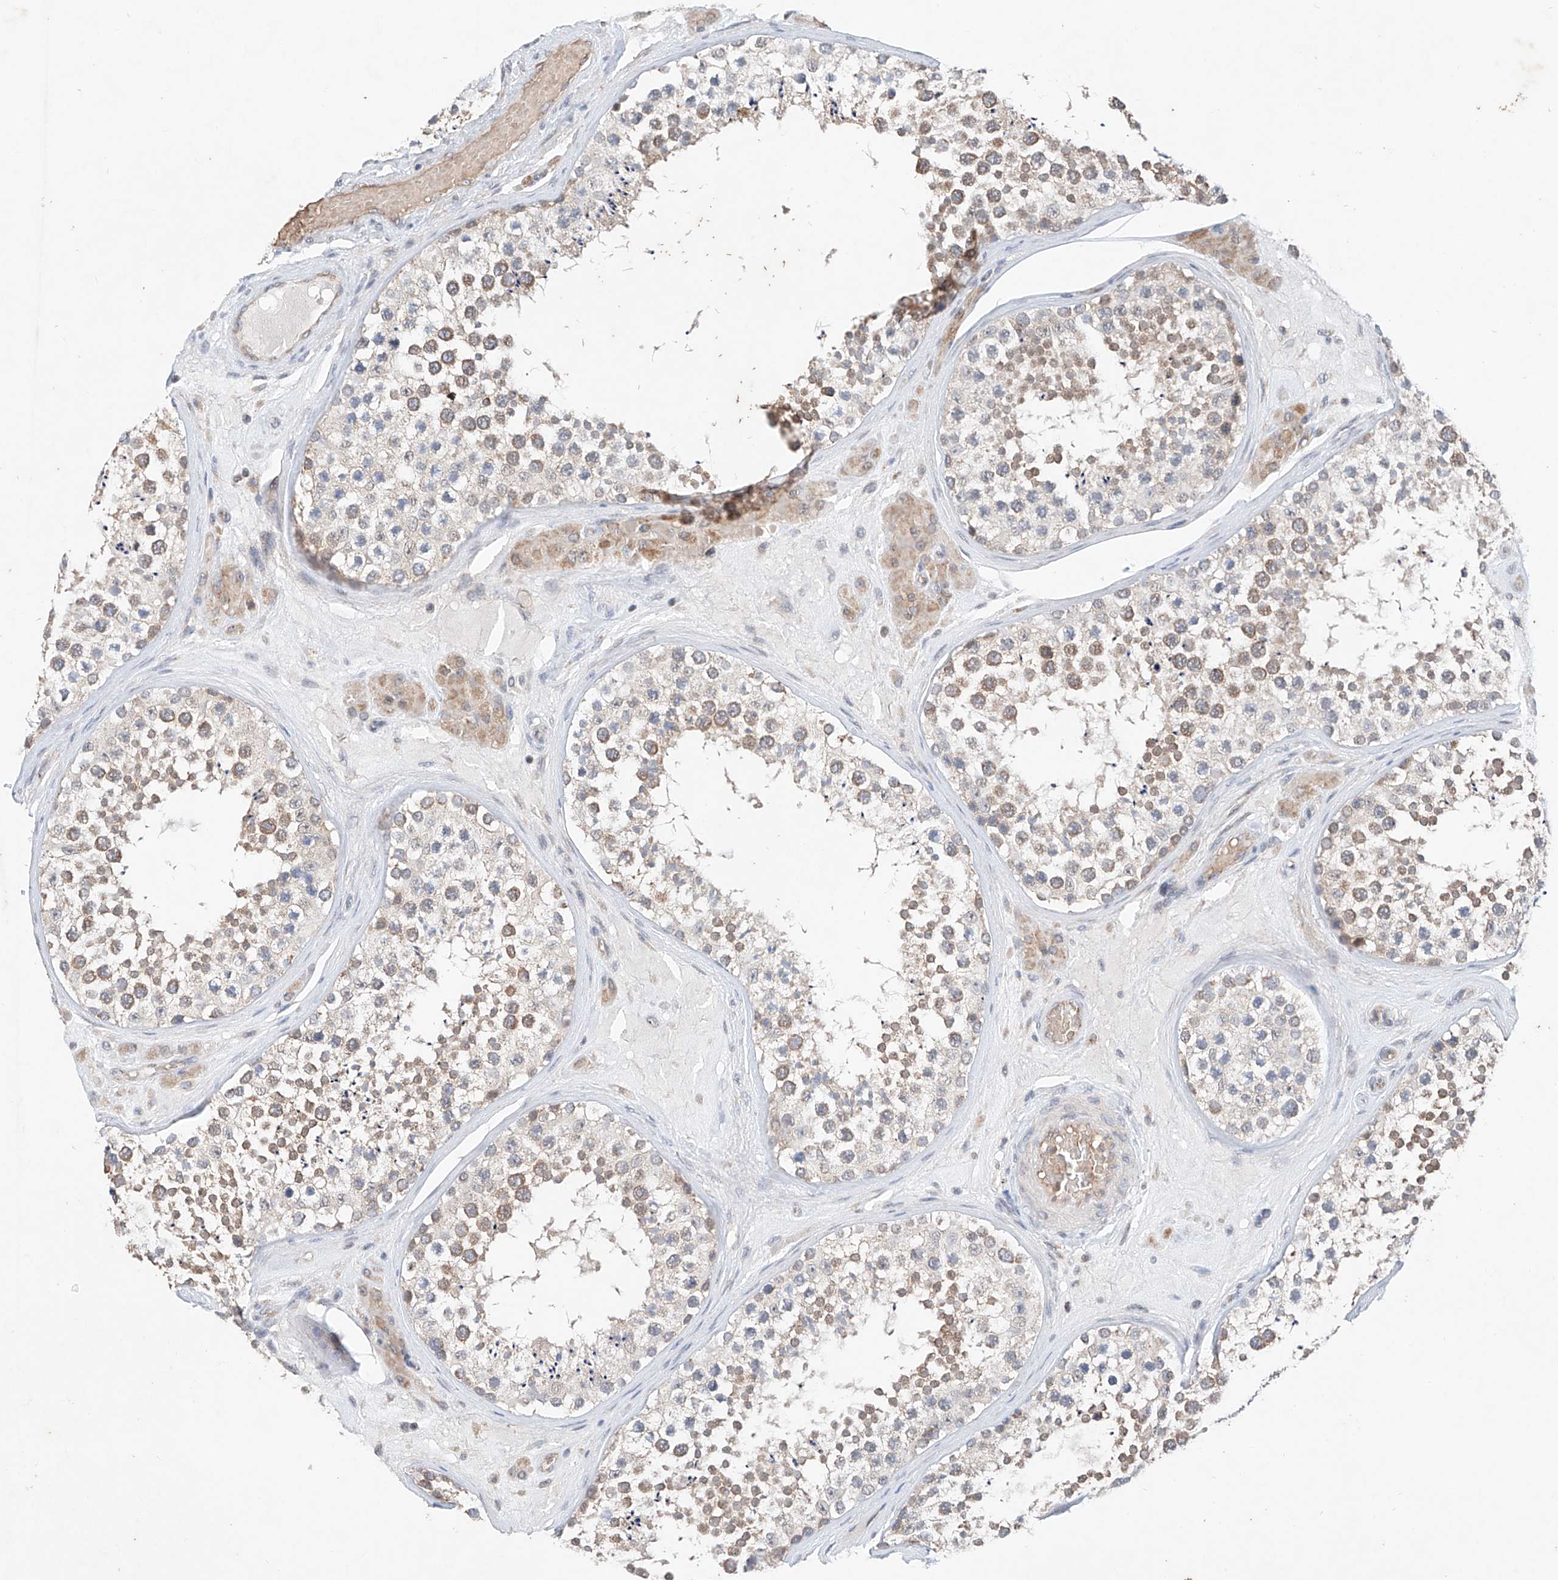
{"staining": {"intensity": "weak", "quantity": "25%-75%", "location": "cytoplasmic/membranous"}, "tissue": "testis", "cell_type": "Cells in seminiferous ducts", "image_type": "normal", "snomed": [{"axis": "morphology", "description": "Normal tissue, NOS"}, {"axis": "topography", "description": "Testis"}], "caption": "Cells in seminiferous ducts display low levels of weak cytoplasmic/membranous expression in approximately 25%-75% of cells in unremarkable testis. (Brightfield microscopy of DAB IHC at high magnification).", "gene": "FASTK", "patient": {"sex": "male", "age": 46}}